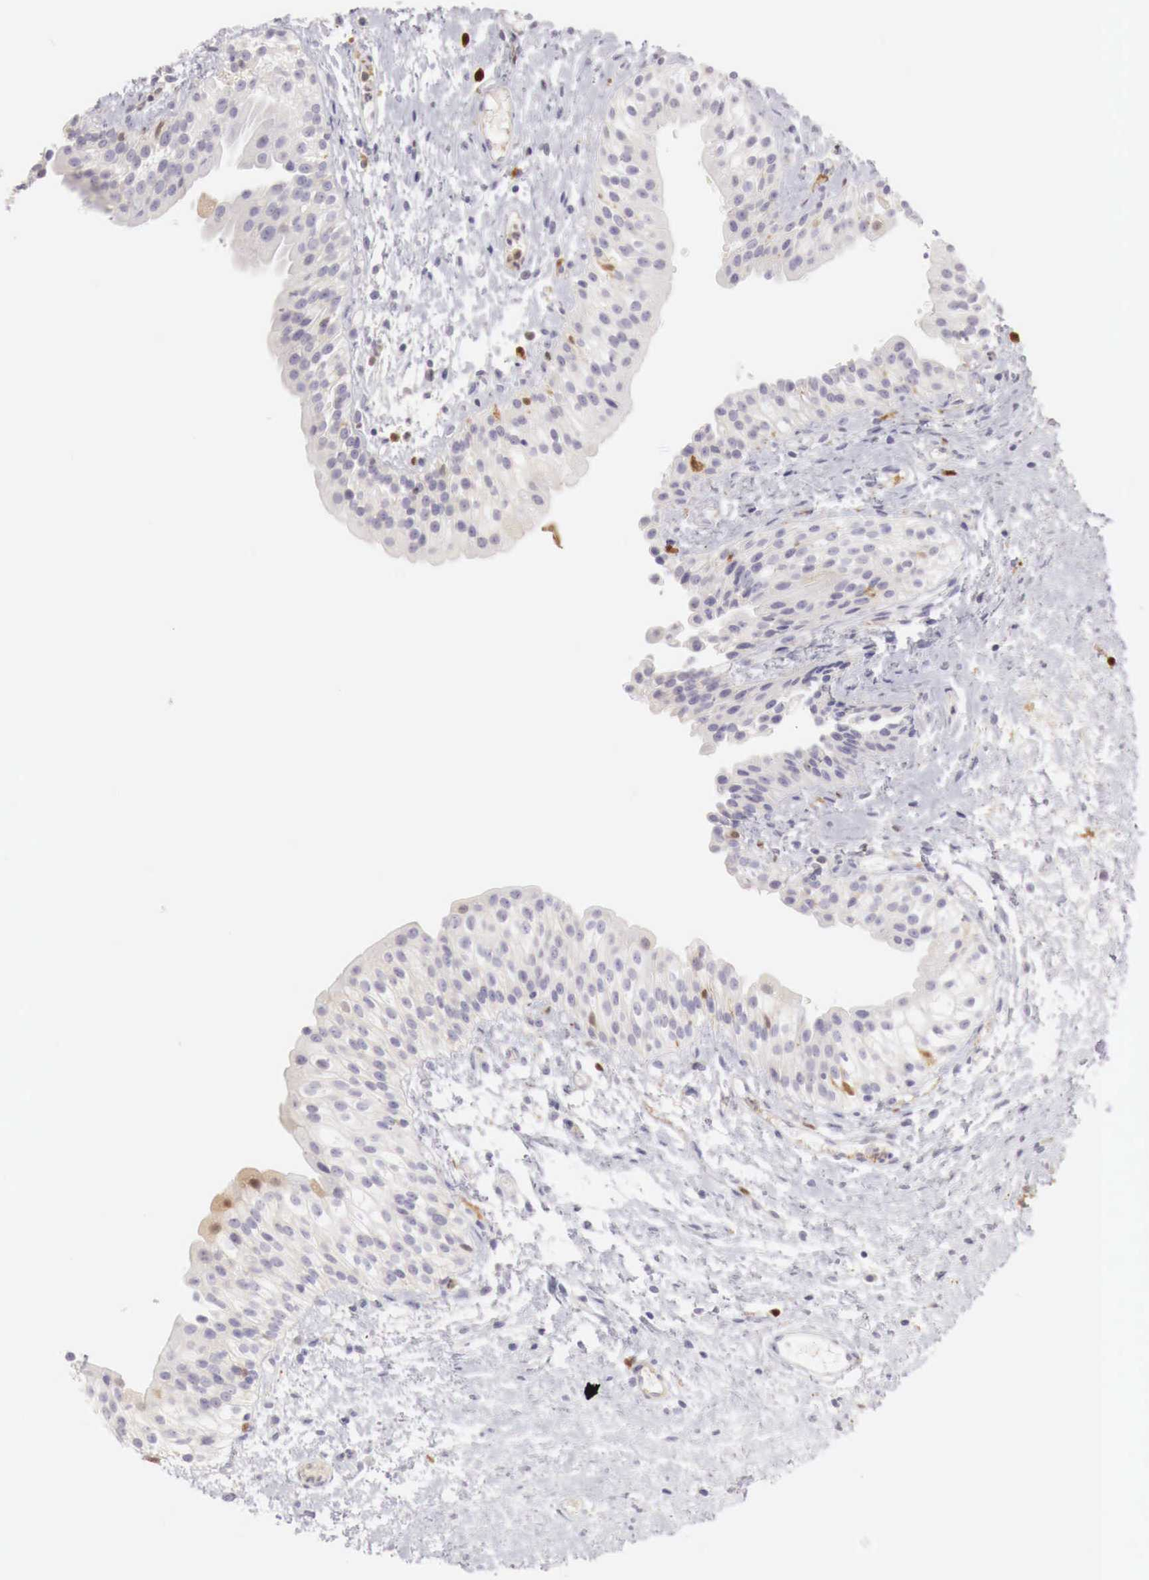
{"staining": {"intensity": "weak", "quantity": "<25%", "location": "nuclear"}, "tissue": "urinary bladder", "cell_type": "Urothelial cells", "image_type": "normal", "snomed": [{"axis": "morphology", "description": "Normal tissue, NOS"}, {"axis": "topography", "description": "Urinary bladder"}], "caption": "IHC photomicrograph of unremarkable urinary bladder: urinary bladder stained with DAB demonstrates no significant protein expression in urothelial cells. The staining was performed using DAB (3,3'-diaminobenzidine) to visualize the protein expression in brown, while the nuclei were stained in blue with hematoxylin (Magnification: 20x).", "gene": "RENBP", "patient": {"sex": "male", "age": 48}}